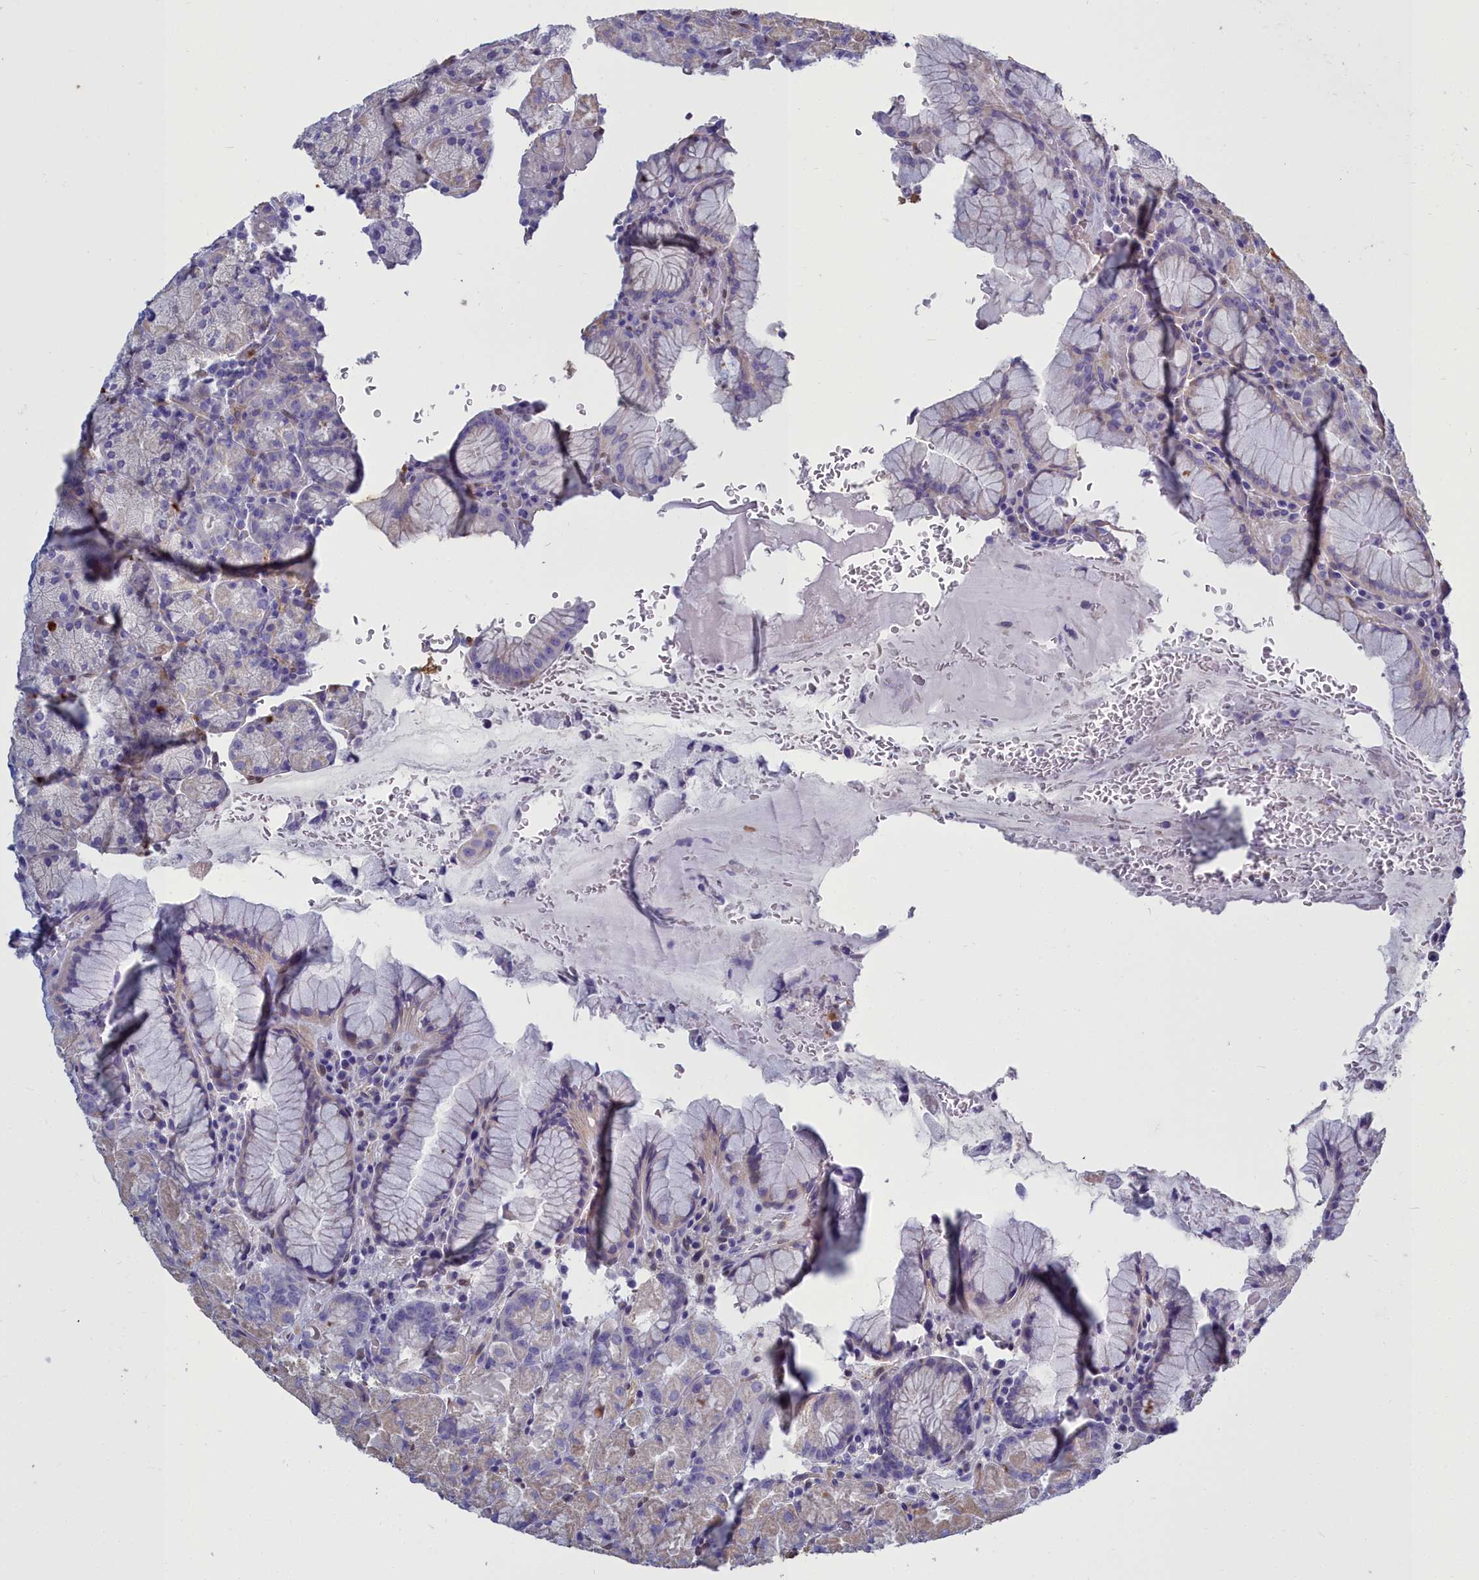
{"staining": {"intensity": "weak", "quantity": "<25%", "location": "cytoplasmic/membranous"}, "tissue": "stomach", "cell_type": "Glandular cells", "image_type": "normal", "snomed": [{"axis": "morphology", "description": "Normal tissue, NOS"}, {"axis": "topography", "description": "Stomach, upper"}, {"axis": "topography", "description": "Stomach, lower"}], "caption": "IHC histopathology image of normal stomach stained for a protein (brown), which demonstrates no positivity in glandular cells.", "gene": "PPP1R14A", "patient": {"sex": "male", "age": 80}}